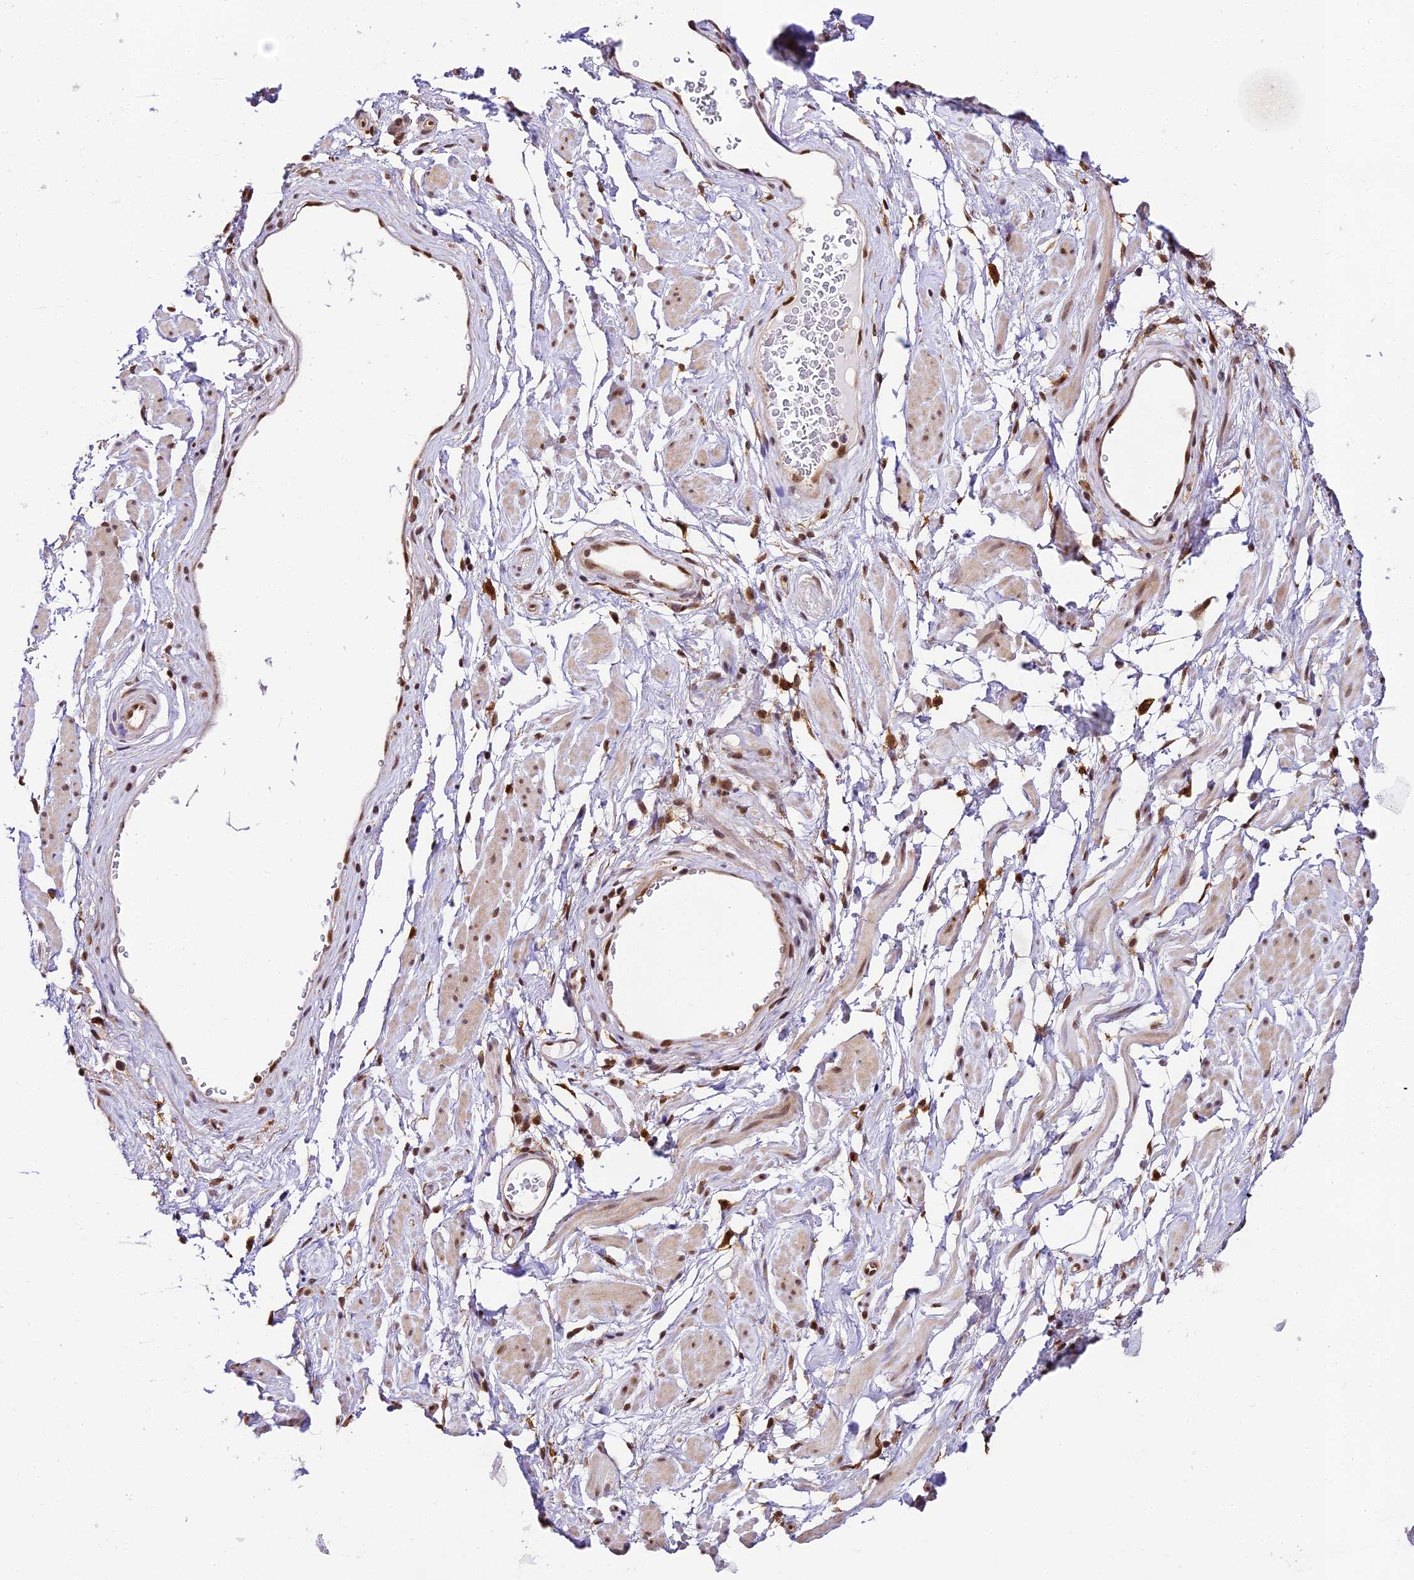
{"staining": {"intensity": "moderate", "quantity": "25%-75%", "location": "cytoplasmic/membranous,nuclear"}, "tissue": "adipose tissue", "cell_type": "Adipocytes", "image_type": "normal", "snomed": [{"axis": "morphology", "description": "Normal tissue, NOS"}, {"axis": "morphology", "description": "Adenocarcinoma, NOS"}, {"axis": "topography", "description": "Rectum"}, {"axis": "topography", "description": "Vagina"}, {"axis": "topography", "description": "Peripheral nerve tissue"}], "caption": "Adipose tissue stained for a protein (brown) demonstrates moderate cytoplasmic/membranous,nuclear positive staining in approximately 25%-75% of adipocytes.", "gene": "TRIM22", "patient": {"sex": "female", "age": 71}}